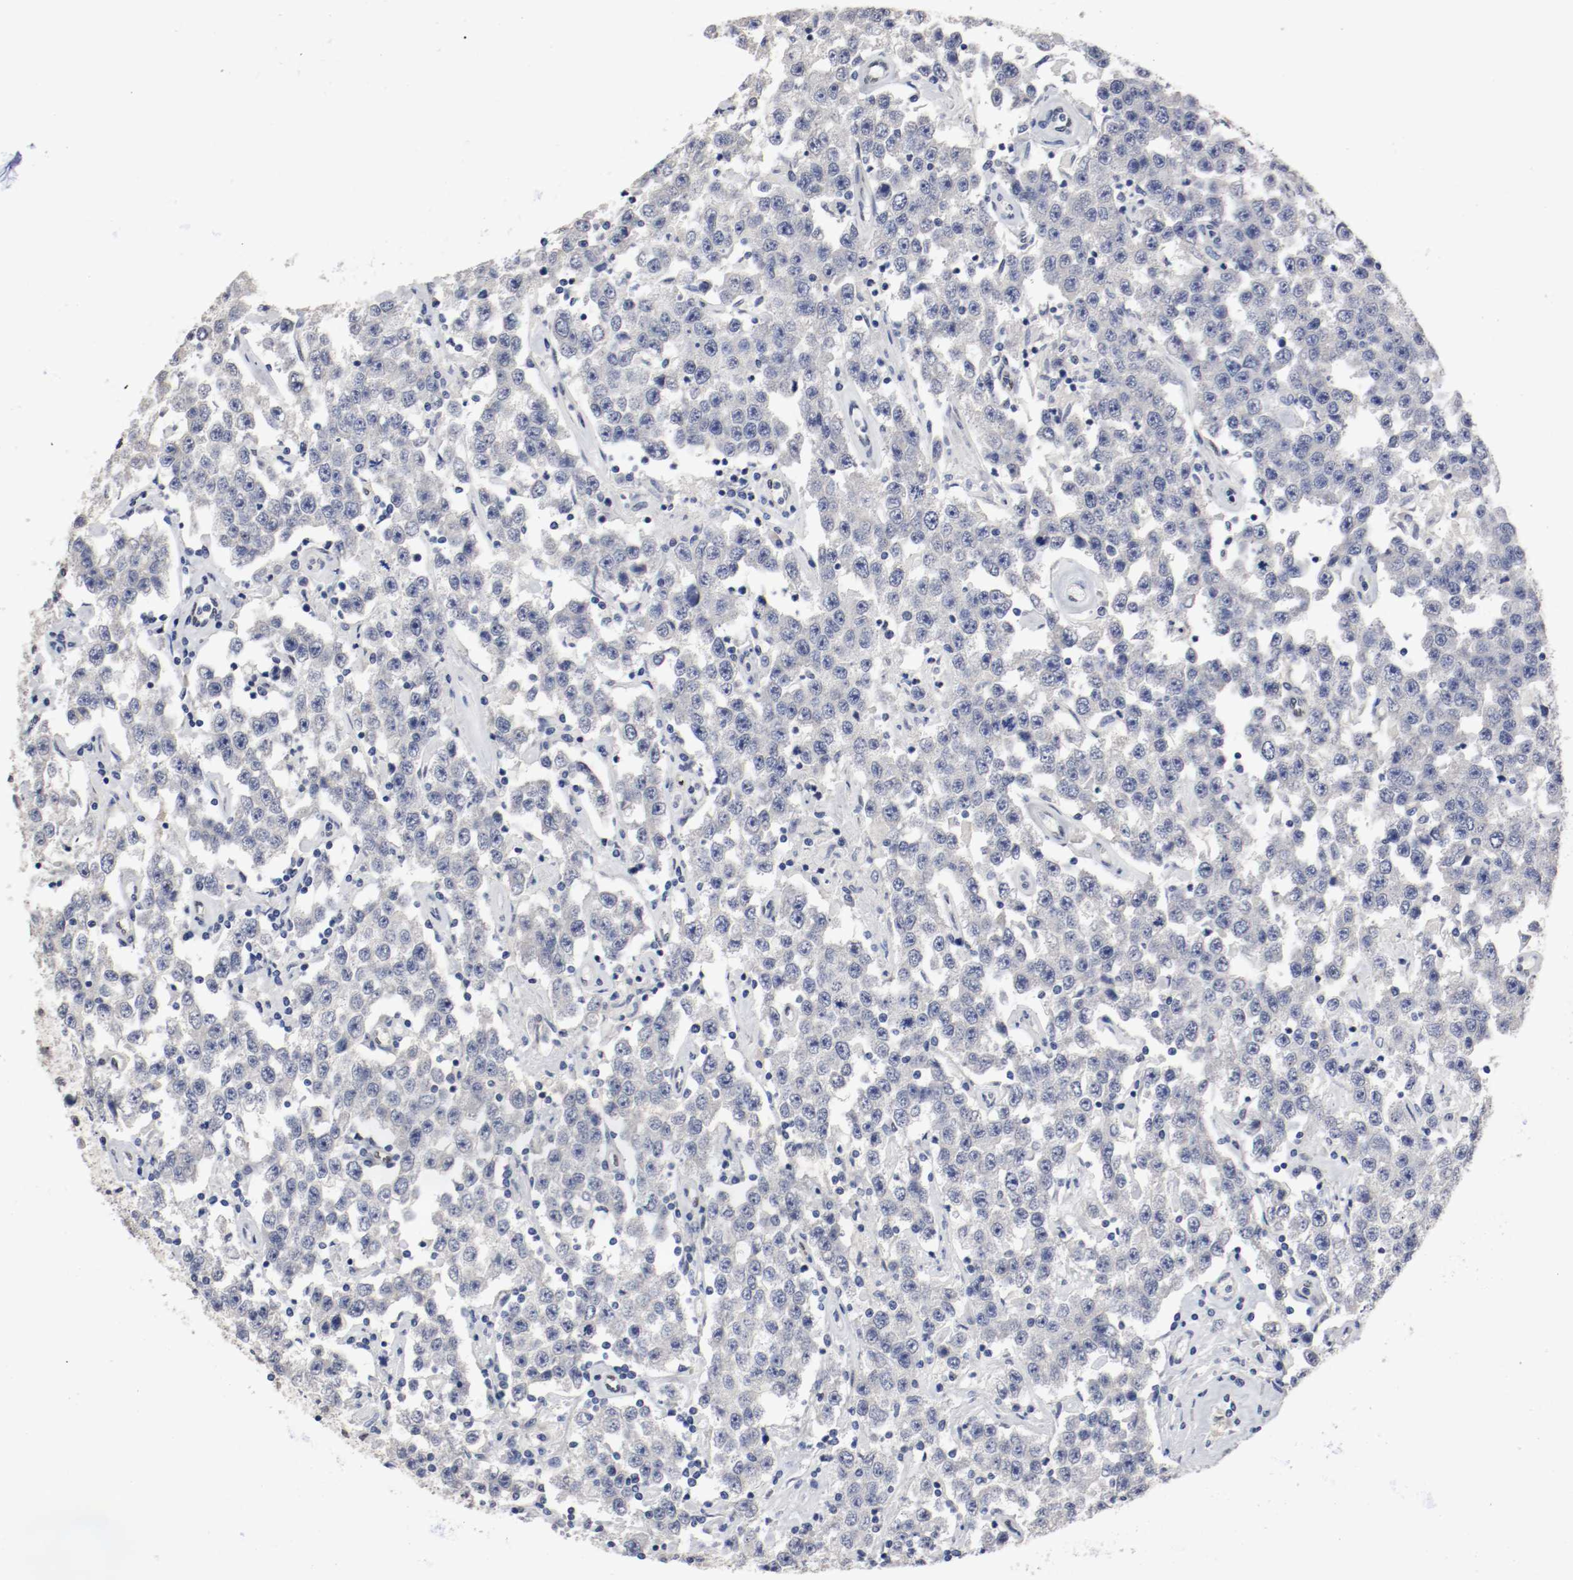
{"staining": {"intensity": "negative", "quantity": "none", "location": "none"}, "tissue": "testis cancer", "cell_type": "Tumor cells", "image_type": "cancer", "snomed": [{"axis": "morphology", "description": "Seminoma, NOS"}, {"axis": "topography", "description": "Testis"}], "caption": "IHC micrograph of human testis cancer stained for a protein (brown), which displays no positivity in tumor cells.", "gene": "FOSL2", "patient": {"sex": "male", "age": 52}}